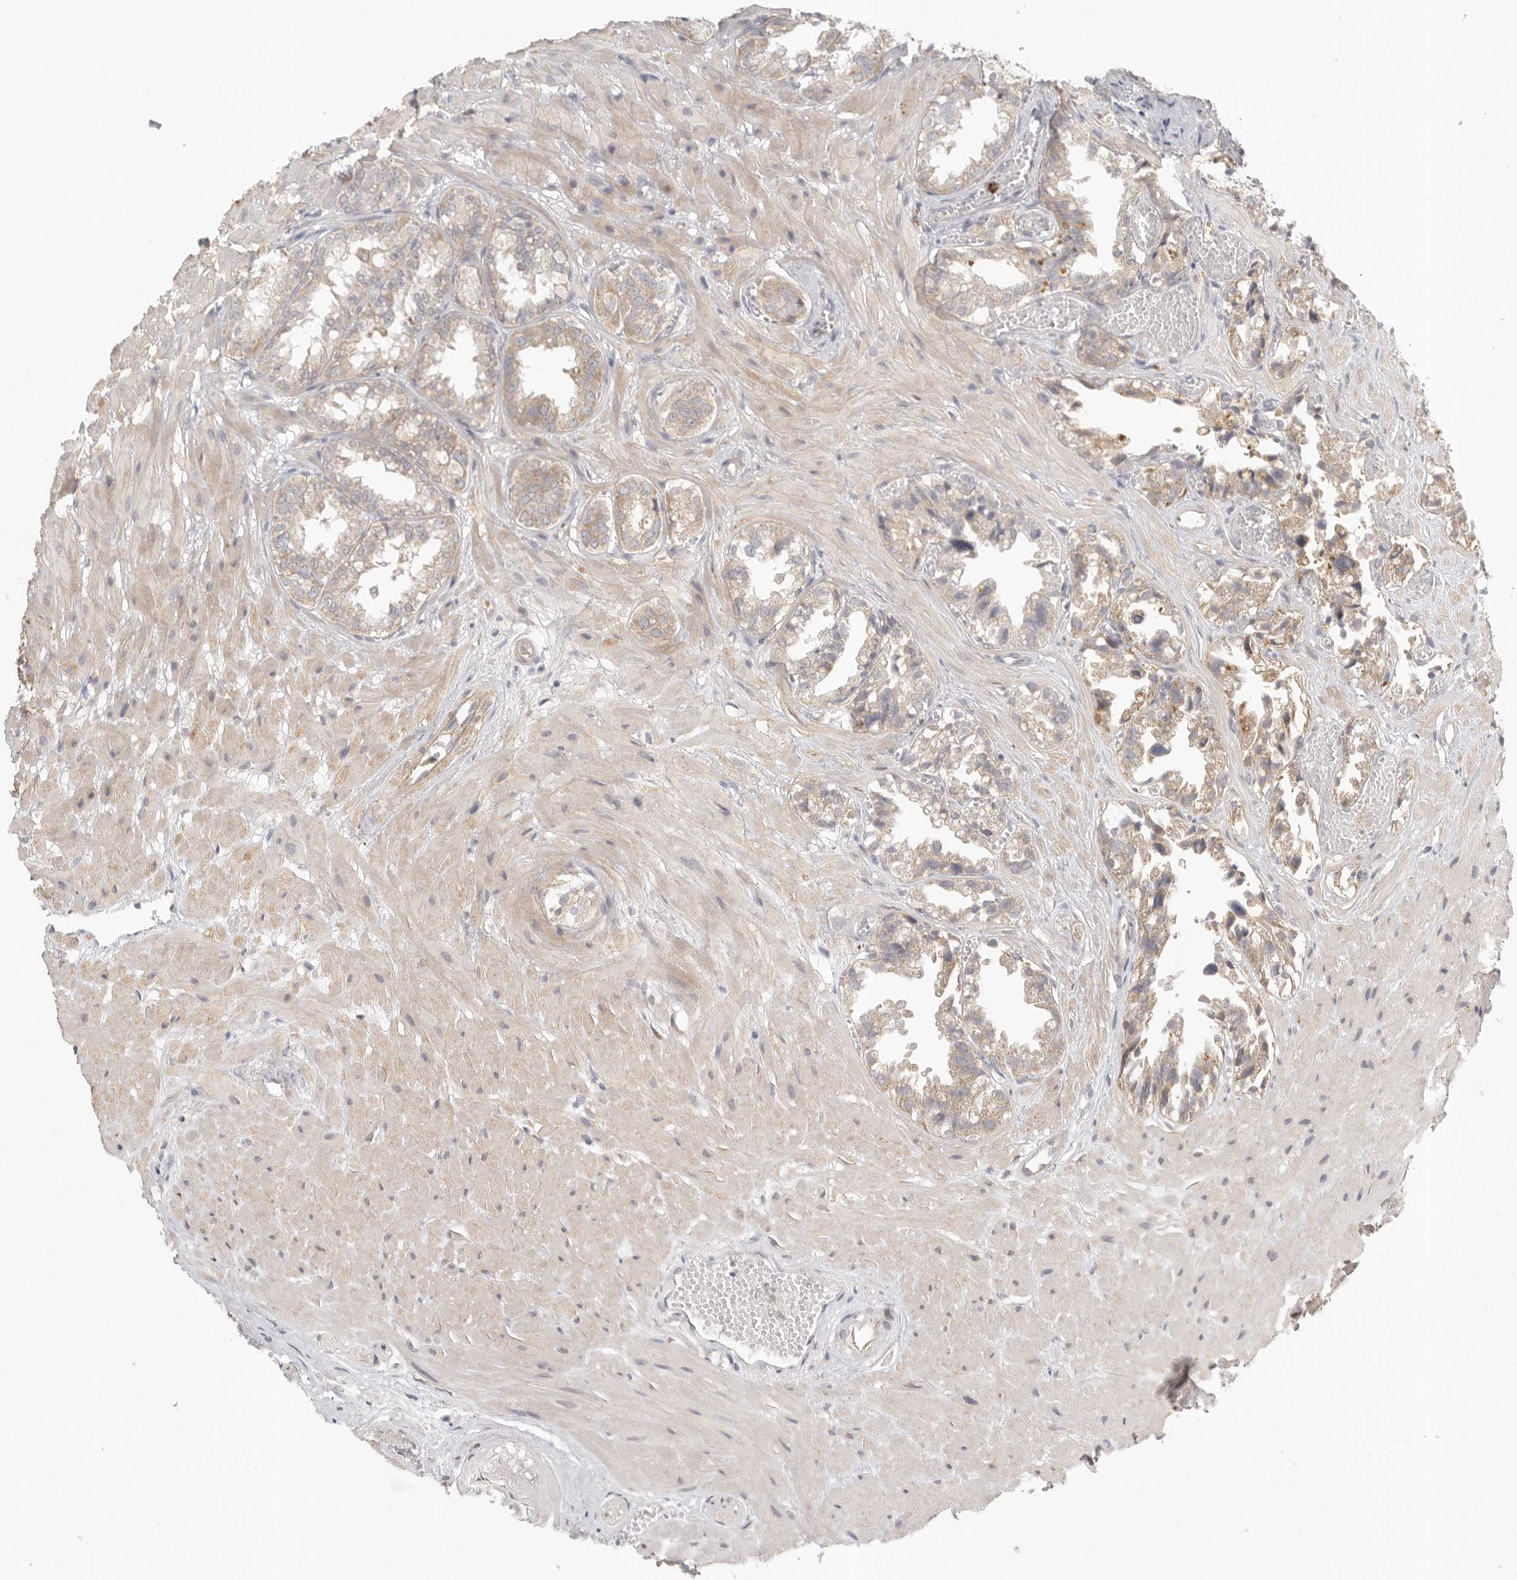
{"staining": {"intensity": "weak", "quantity": ">75%", "location": "cytoplasmic/membranous"}, "tissue": "seminal vesicle", "cell_type": "Glandular cells", "image_type": "normal", "snomed": [{"axis": "morphology", "description": "Normal tissue, NOS"}, {"axis": "topography", "description": "Prostate"}, {"axis": "topography", "description": "Seminal veicle"}], "caption": "Protein expression analysis of normal human seminal vesicle reveals weak cytoplasmic/membranous expression in approximately >75% of glandular cells. (IHC, brightfield microscopy, high magnification).", "gene": "SLC25A36", "patient": {"sex": "male", "age": 51}}